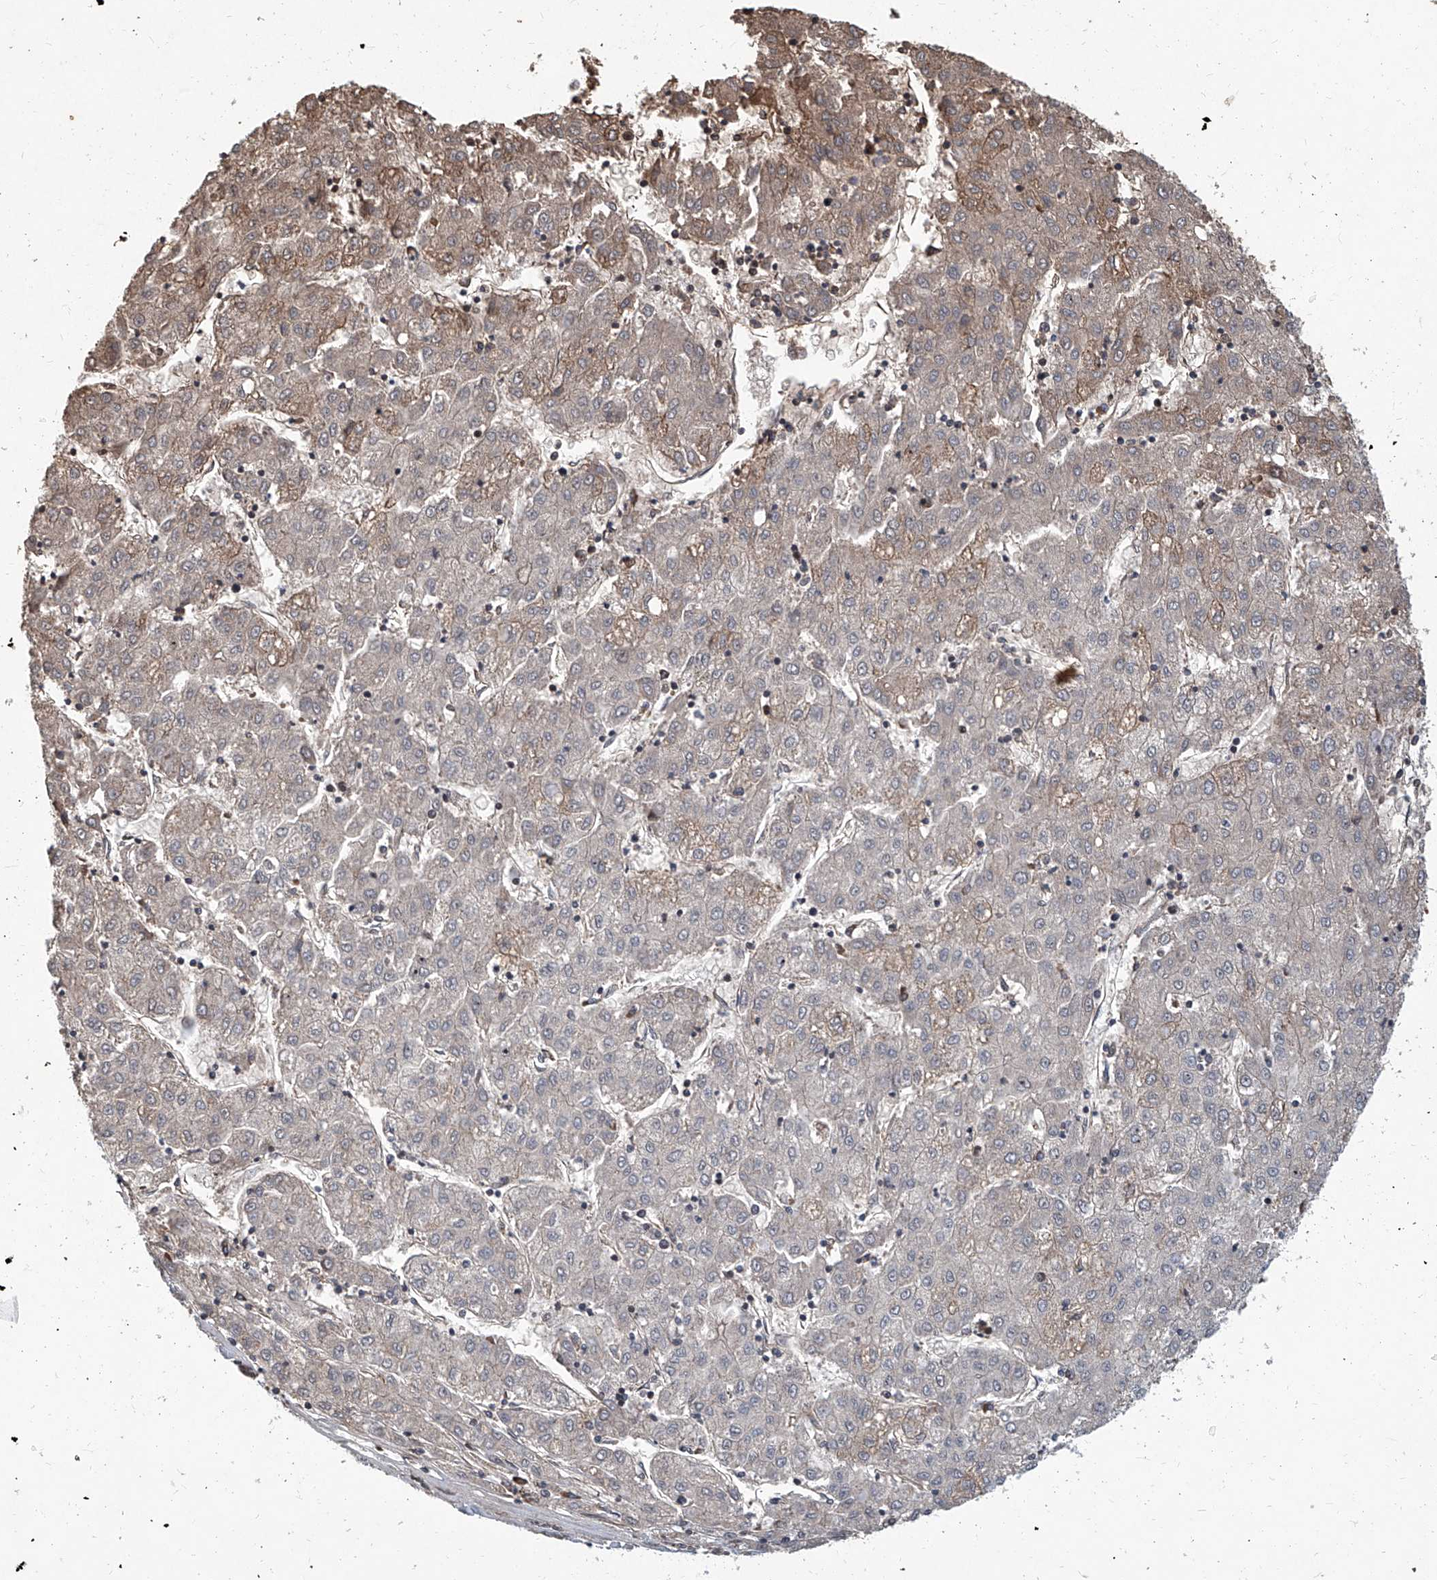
{"staining": {"intensity": "moderate", "quantity": "<25%", "location": "cytoplasmic/membranous"}, "tissue": "liver cancer", "cell_type": "Tumor cells", "image_type": "cancer", "snomed": [{"axis": "morphology", "description": "Carcinoma, Hepatocellular, NOS"}, {"axis": "topography", "description": "Liver"}], "caption": "This image reveals hepatocellular carcinoma (liver) stained with immunohistochemistry to label a protein in brown. The cytoplasmic/membranous of tumor cells show moderate positivity for the protein. Nuclei are counter-stained blue.", "gene": "FPR2", "patient": {"sex": "male", "age": 72}}